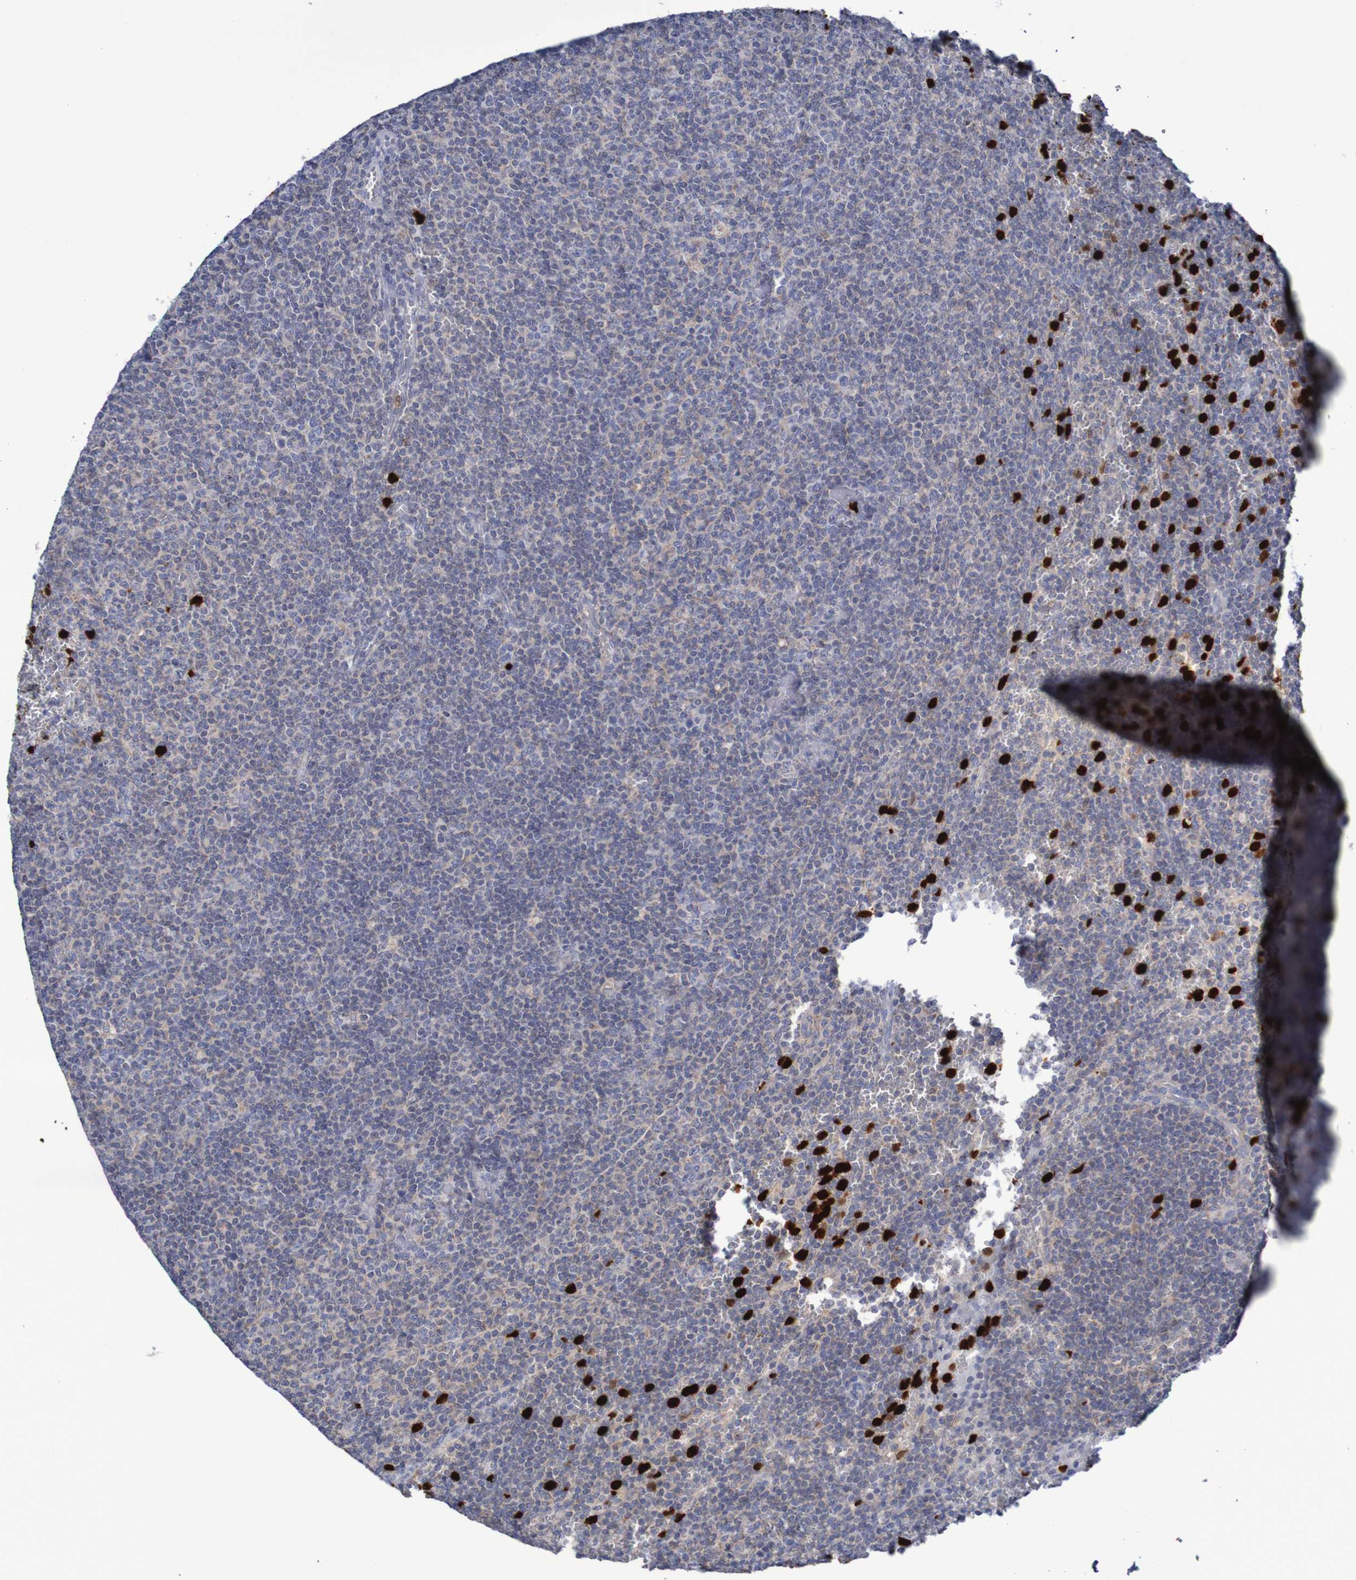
{"staining": {"intensity": "weak", "quantity": "<25%", "location": "cytoplasmic/membranous"}, "tissue": "lymphoma", "cell_type": "Tumor cells", "image_type": "cancer", "snomed": [{"axis": "morphology", "description": "Malignant lymphoma, non-Hodgkin's type, Low grade"}, {"axis": "topography", "description": "Spleen"}], "caption": "This is an immunohistochemistry (IHC) micrograph of low-grade malignant lymphoma, non-Hodgkin's type. There is no staining in tumor cells.", "gene": "PARP4", "patient": {"sex": "female", "age": 50}}